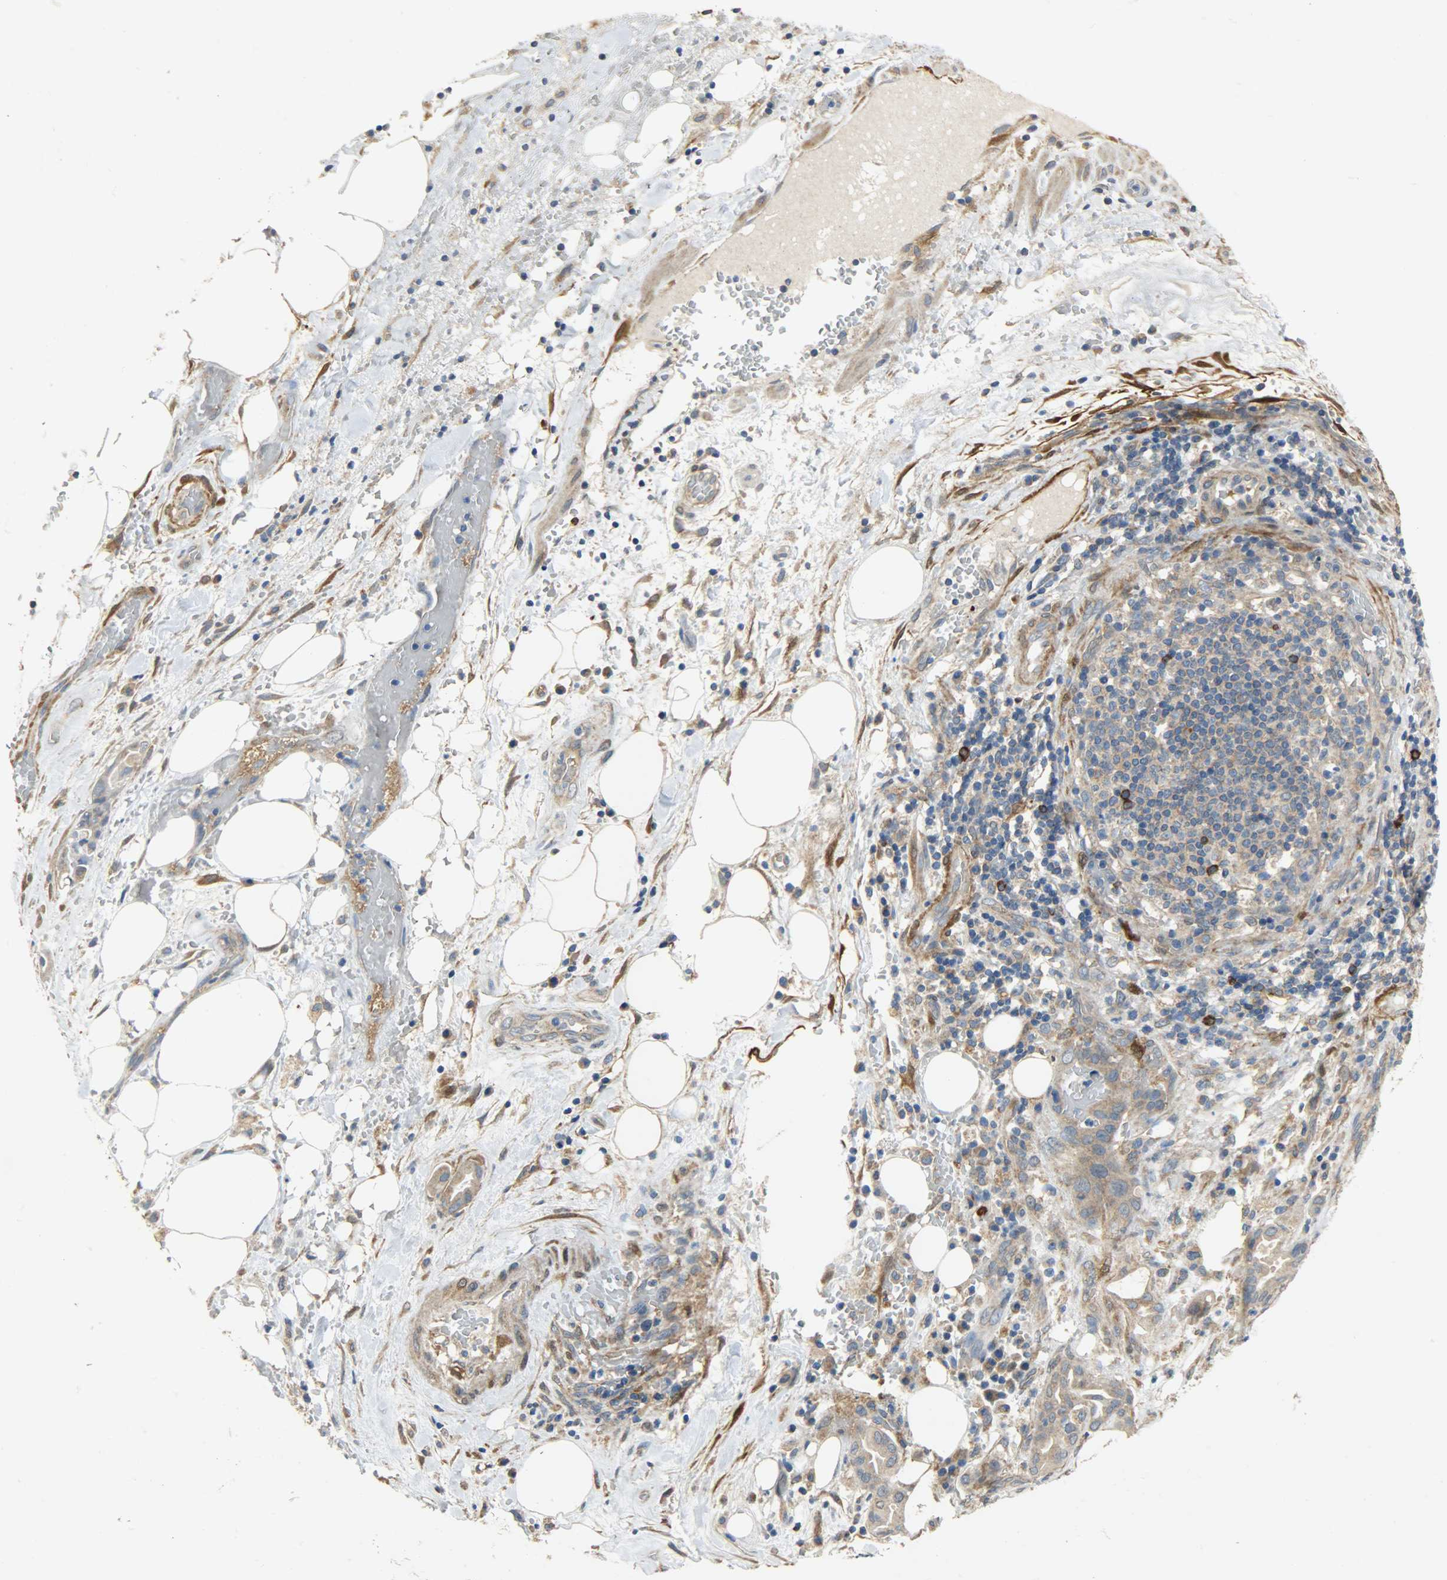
{"staining": {"intensity": "moderate", "quantity": ">75%", "location": "cytoplasmic/membranous"}, "tissue": "liver cancer", "cell_type": "Tumor cells", "image_type": "cancer", "snomed": [{"axis": "morphology", "description": "Cholangiocarcinoma"}, {"axis": "topography", "description": "Liver"}], "caption": "Protein analysis of cholangiocarcinoma (liver) tissue shows moderate cytoplasmic/membranous expression in about >75% of tumor cells.", "gene": "C1orf198", "patient": {"sex": "female", "age": 68}}